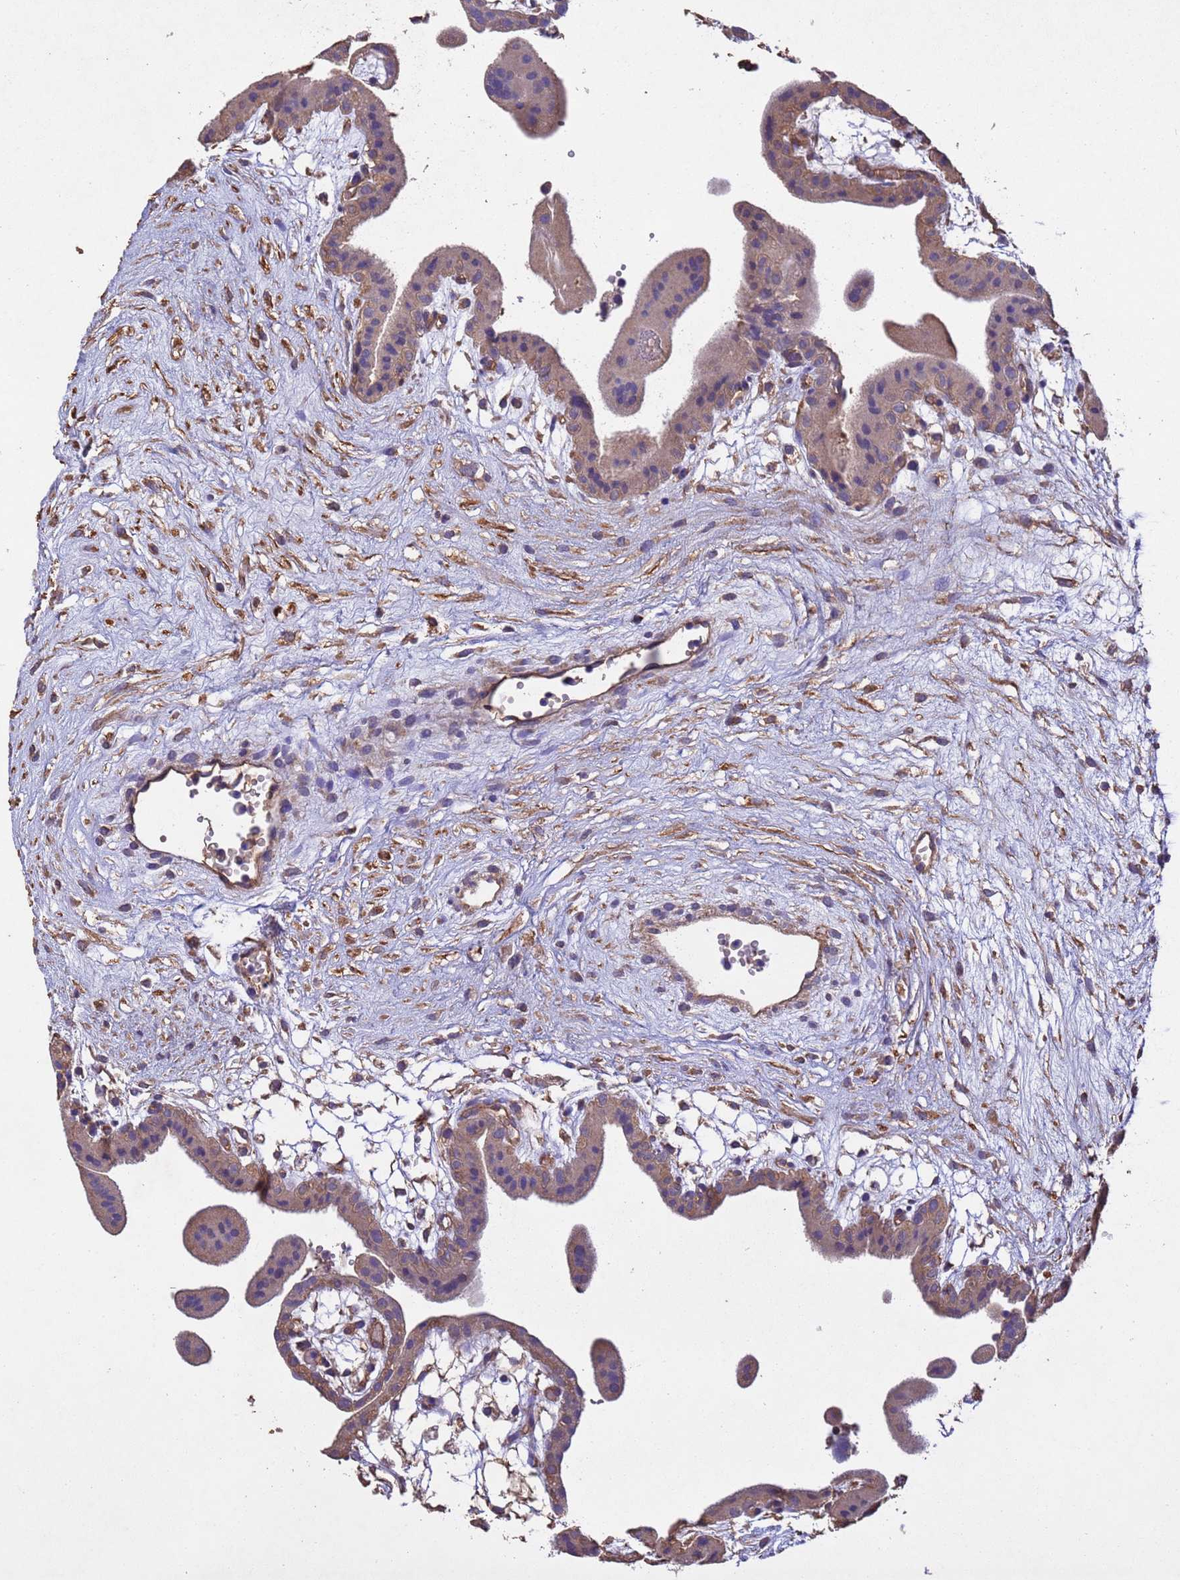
{"staining": {"intensity": "weak", "quantity": "25%-75%", "location": "cytoplasmic/membranous"}, "tissue": "placenta", "cell_type": "Trophoblastic cells", "image_type": "normal", "snomed": [{"axis": "morphology", "description": "Normal tissue, NOS"}, {"axis": "topography", "description": "Placenta"}], "caption": "An IHC photomicrograph of benign tissue is shown. Protein staining in brown highlights weak cytoplasmic/membranous positivity in placenta within trophoblastic cells. (Brightfield microscopy of DAB IHC at high magnification).", "gene": "MTX3", "patient": {"sex": "female", "age": 18}}